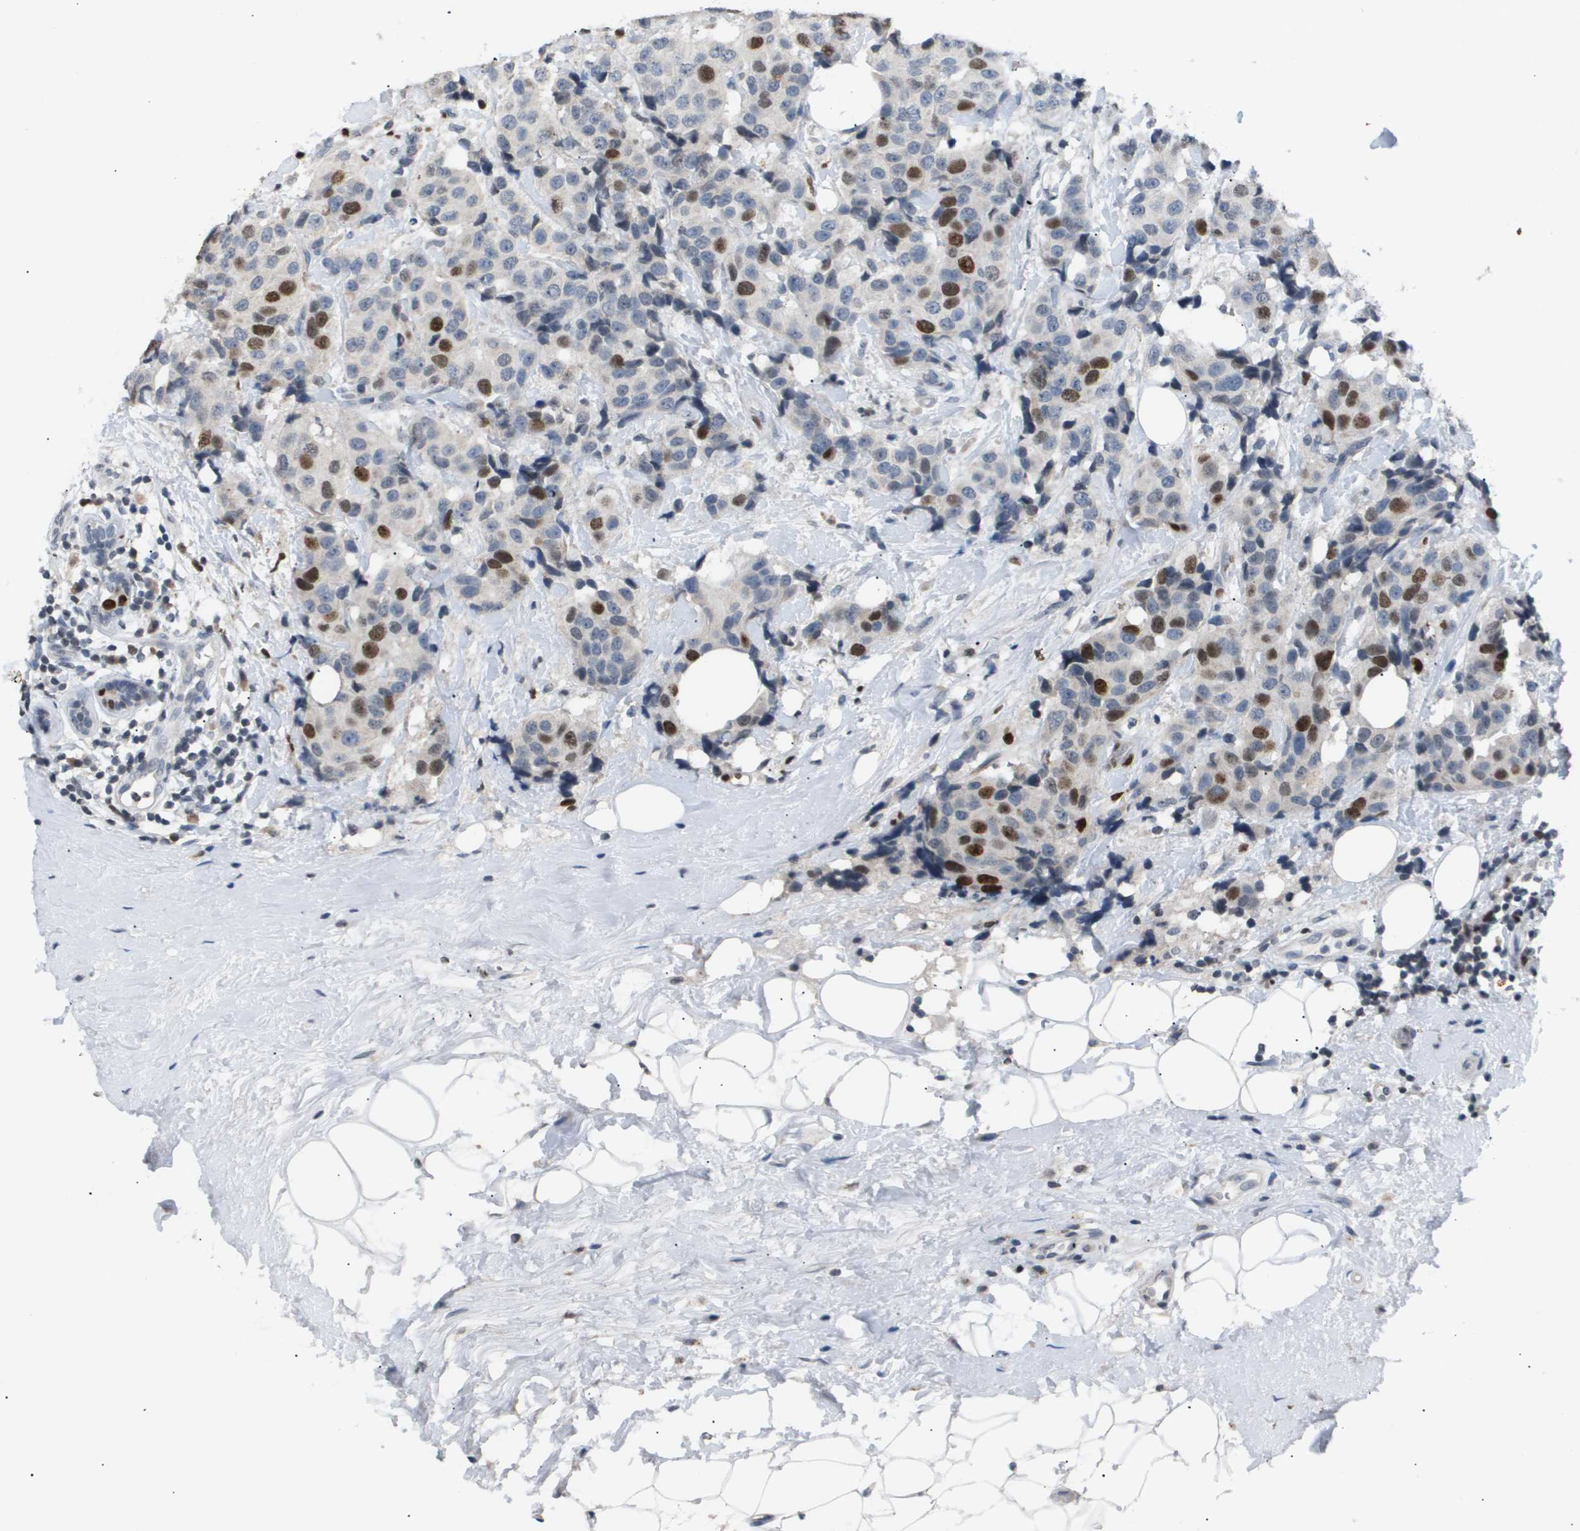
{"staining": {"intensity": "strong", "quantity": "<25%", "location": "nuclear"}, "tissue": "breast cancer", "cell_type": "Tumor cells", "image_type": "cancer", "snomed": [{"axis": "morphology", "description": "Normal tissue, NOS"}, {"axis": "morphology", "description": "Duct carcinoma"}, {"axis": "topography", "description": "Breast"}], "caption": "A brown stain highlights strong nuclear positivity of a protein in breast cancer tumor cells.", "gene": "ANAPC2", "patient": {"sex": "female", "age": 39}}